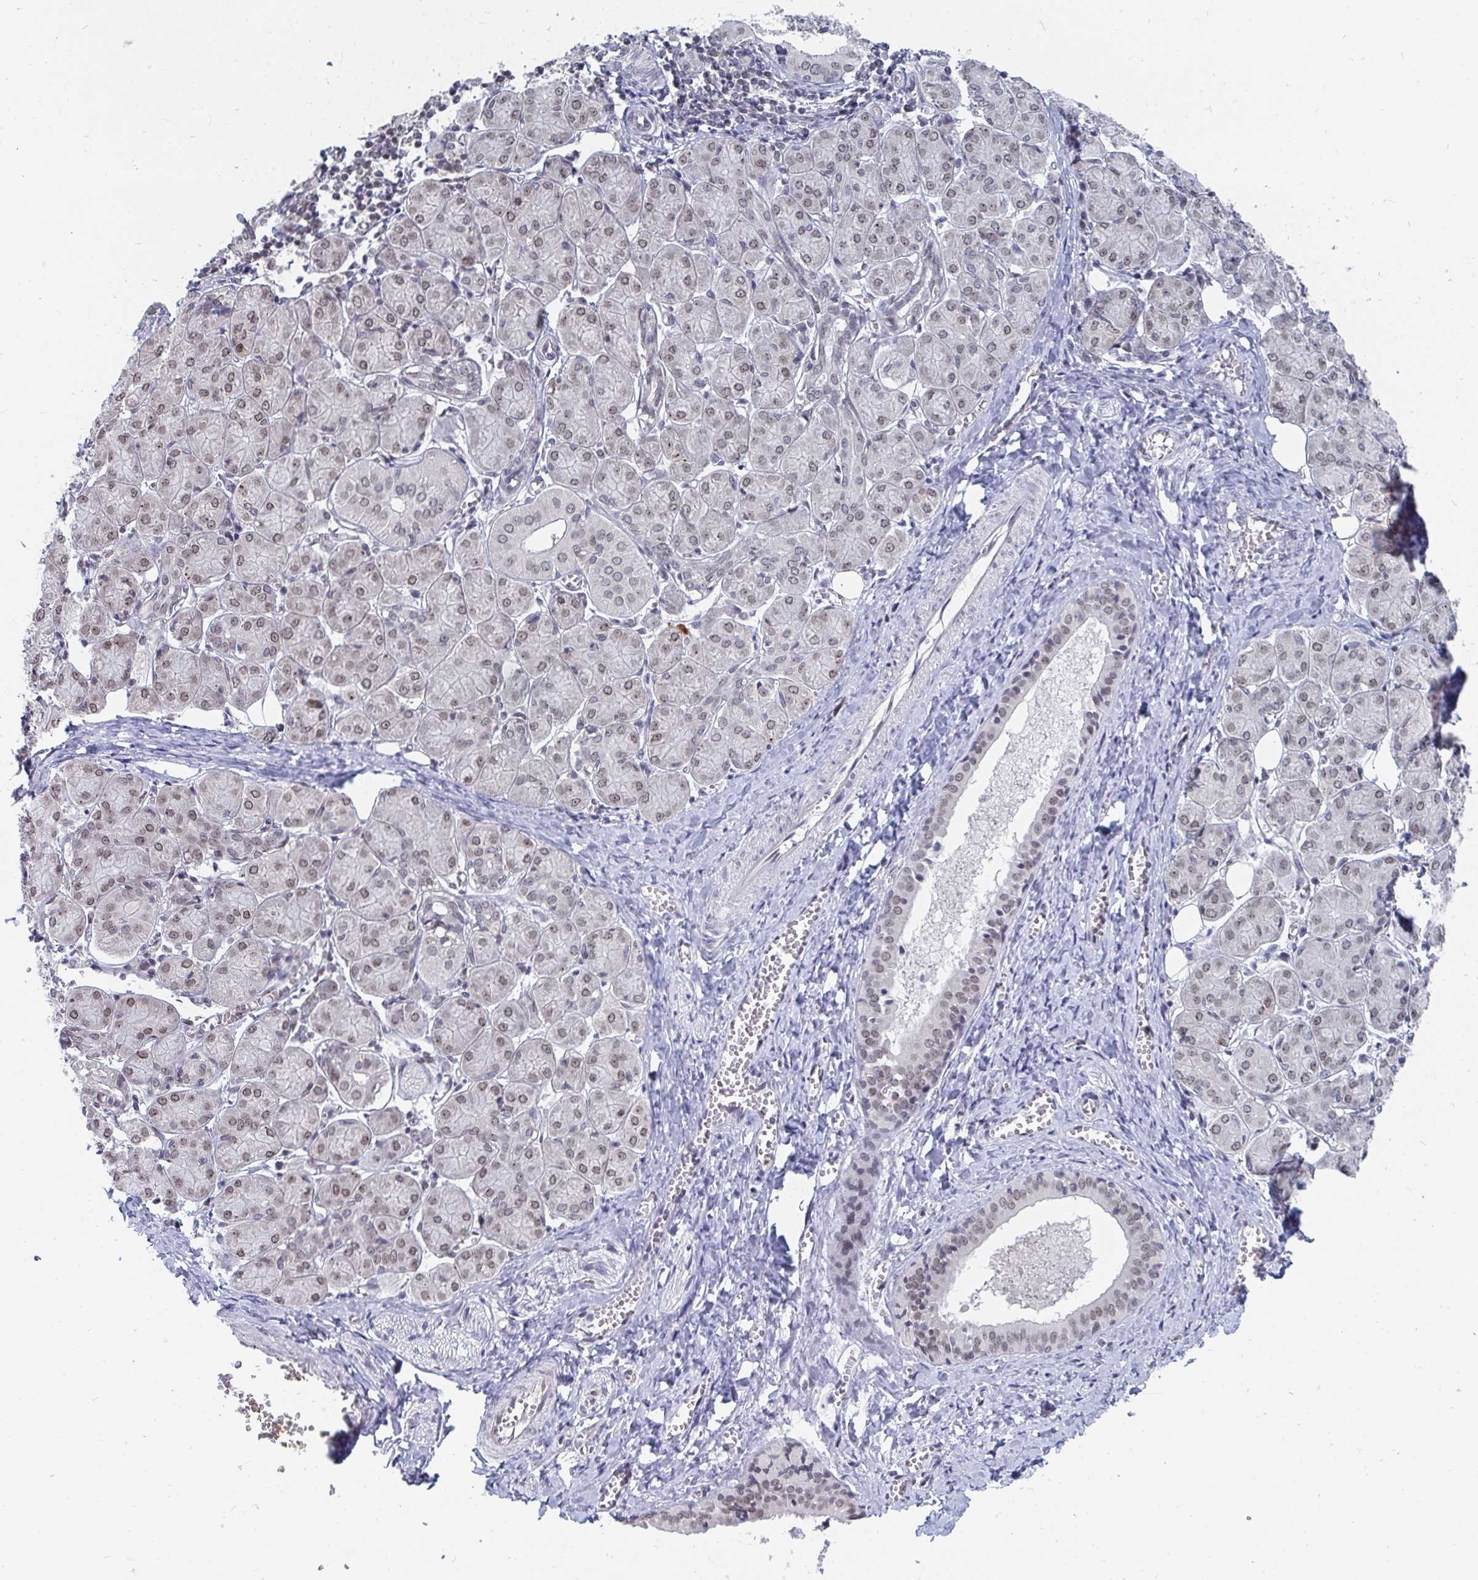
{"staining": {"intensity": "weak", "quantity": ">75%", "location": "nuclear"}, "tissue": "salivary gland", "cell_type": "Glandular cells", "image_type": "normal", "snomed": [{"axis": "morphology", "description": "Normal tissue, NOS"}, {"axis": "morphology", "description": "Inflammation, NOS"}, {"axis": "topography", "description": "Lymph node"}, {"axis": "topography", "description": "Salivary gland"}], "caption": "Protein staining of unremarkable salivary gland reveals weak nuclear staining in about >75% of glandular cells.", "gene": "TRIP12", "patient": {"sex": "male", "age": 3}}